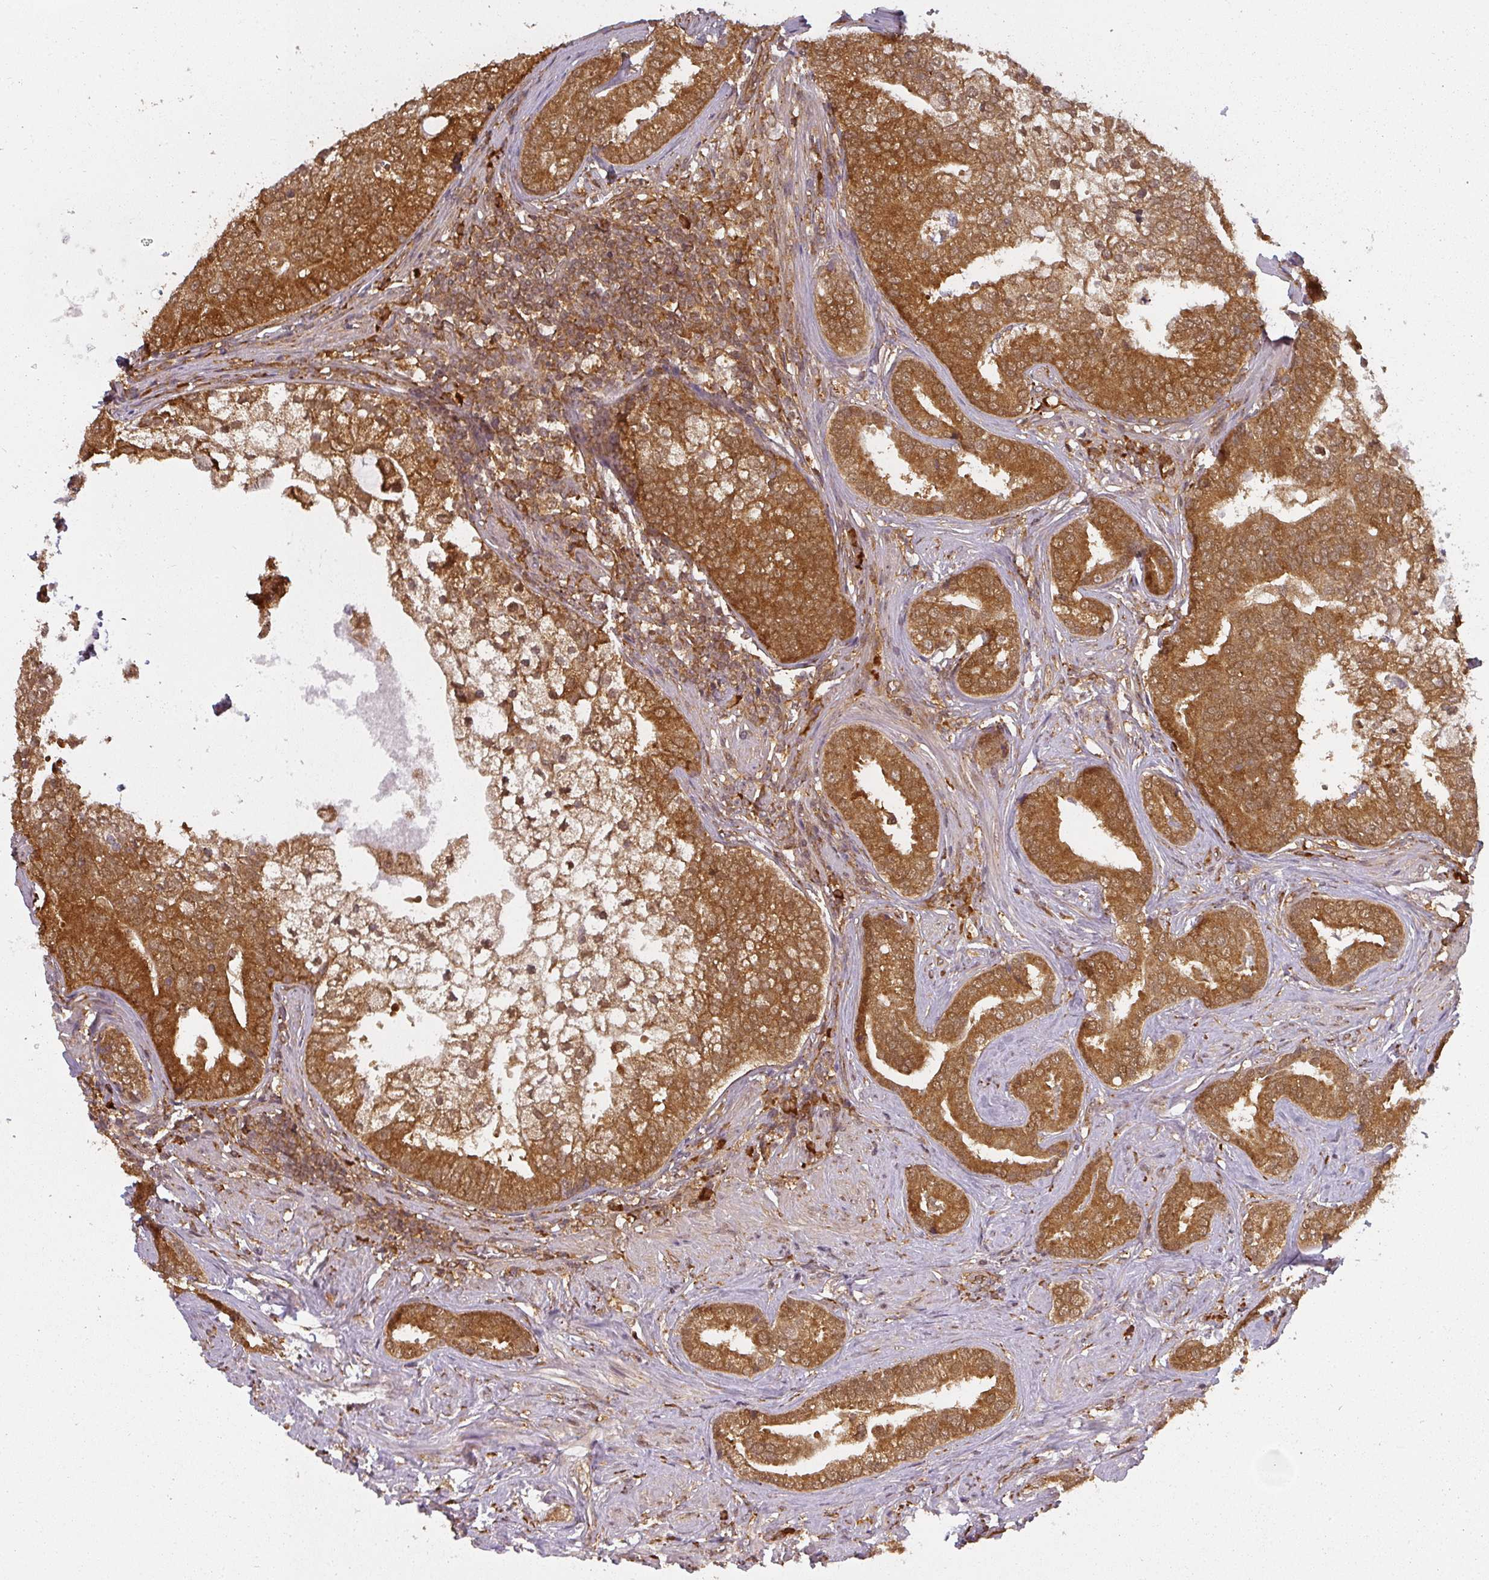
{"staining": {"intensity": "strong", "quantity": ">75%", "location": "cytoplasmic/membranous"}, "tissue": "prostate cancer", "cell_type": "Tumor cells", "image_type": "cancer", "snomed": [{"axis": "morphology", "description": "Adenocarcinoma, High grade"}, {"axis": "topography", "description": "Prostate"}], "caption": "A micrograph of prostate cancer stained for a protein demonstrates strong cytoplasmic/membranous brown staining in tumor cells.", "gene": "PPP6R3", "patient": {"sex": "male", "age": 55}}